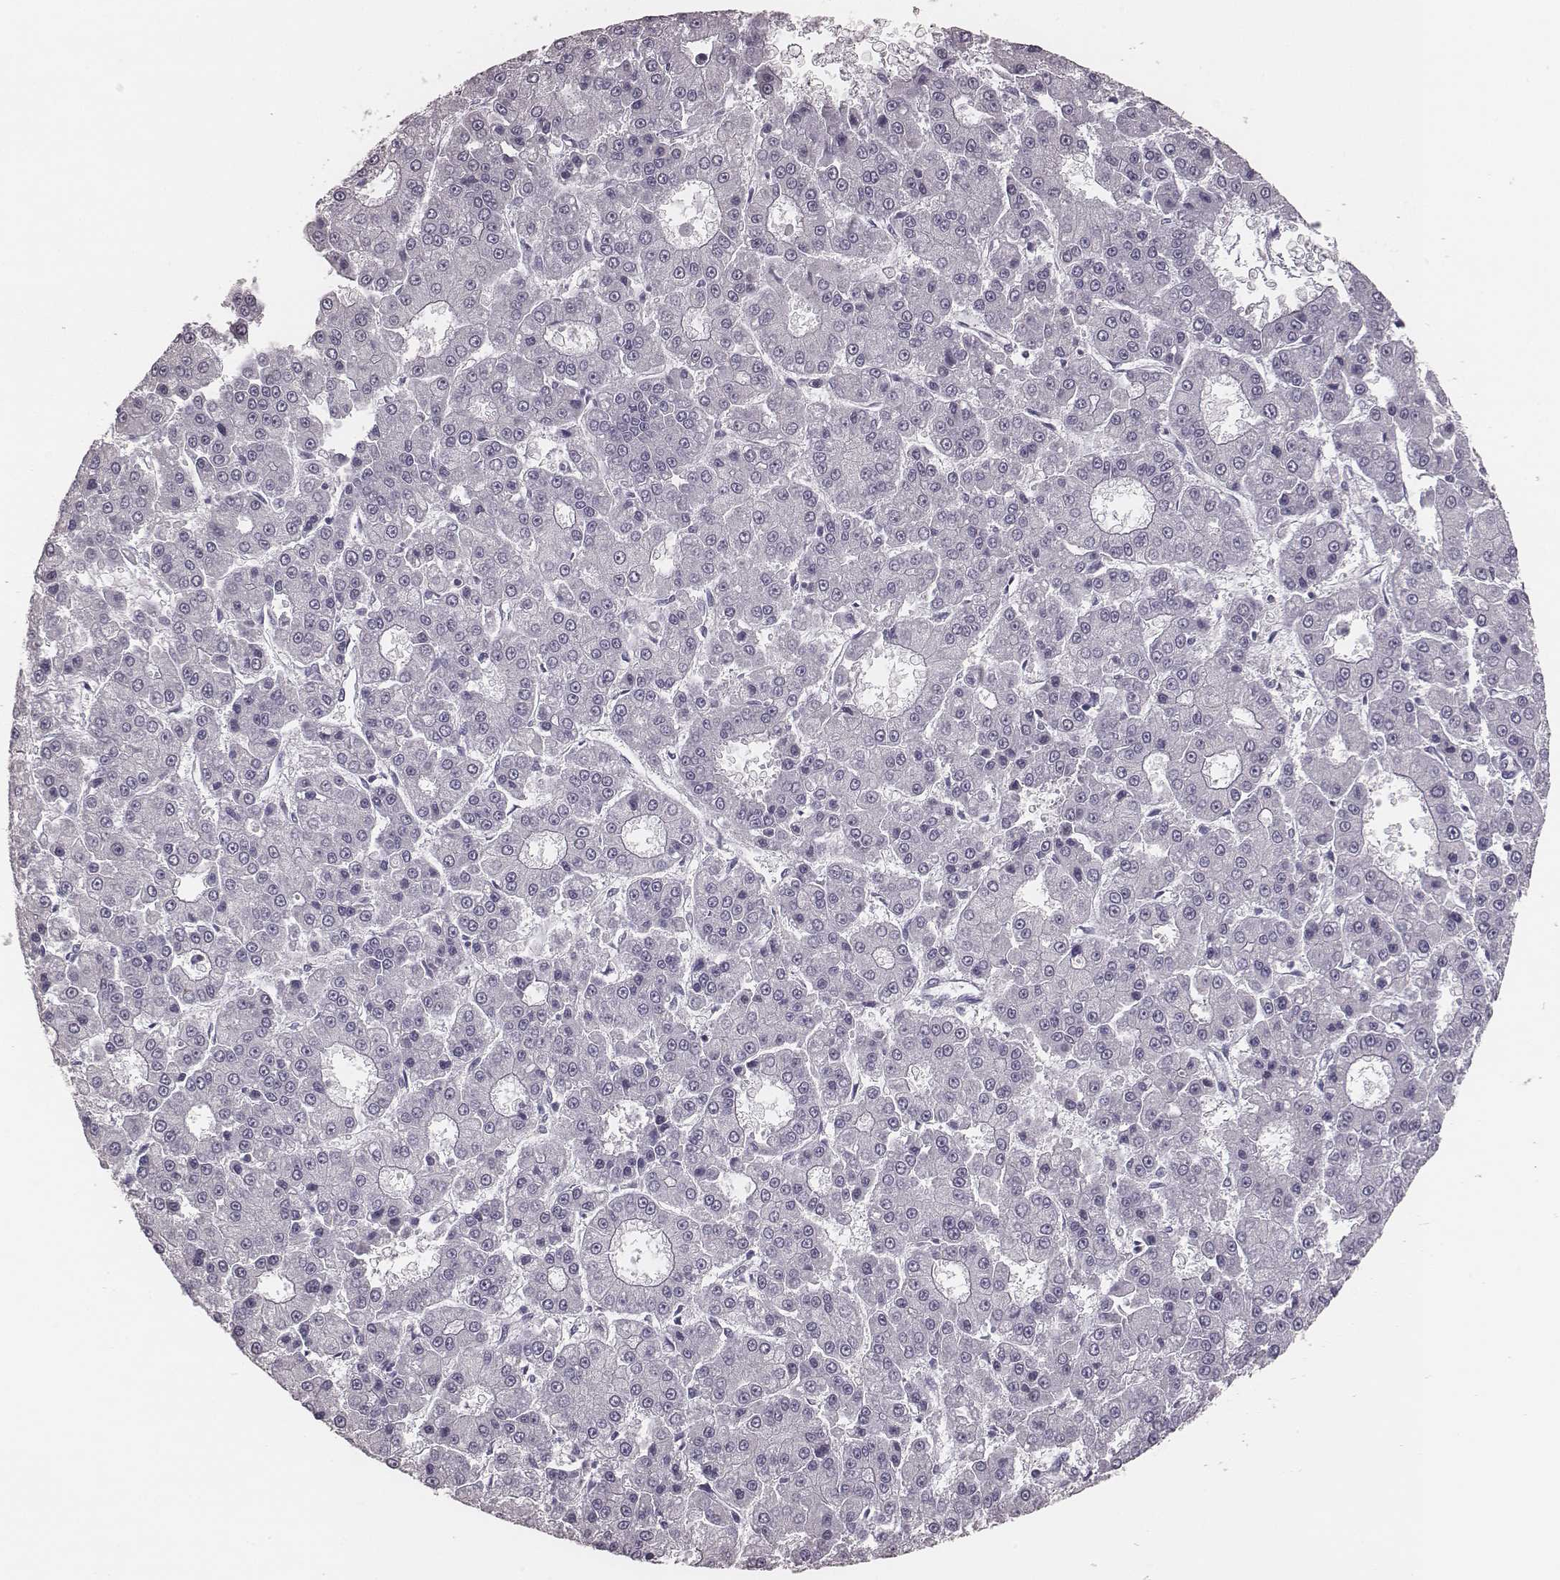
{"staining": {"intensity": "negative", "quantity": "none", "location": "none"}, "tissue": "liver cancer", "cell_type": "Tumor cells", "image_type": "cancer", "snomed": [{"axis": "morphology", "description": "Carcinoma, Hepatocellular, NOS"}, {"axis": "topography", "description": "Liver"}], "caption": "Immunohistochemical staining of human hepatocellular carcinoma (liver) exhibits no significant staining in tumor cells.", "gene": "CSHL1", "patient": {"sex": "male", "age": 70}}